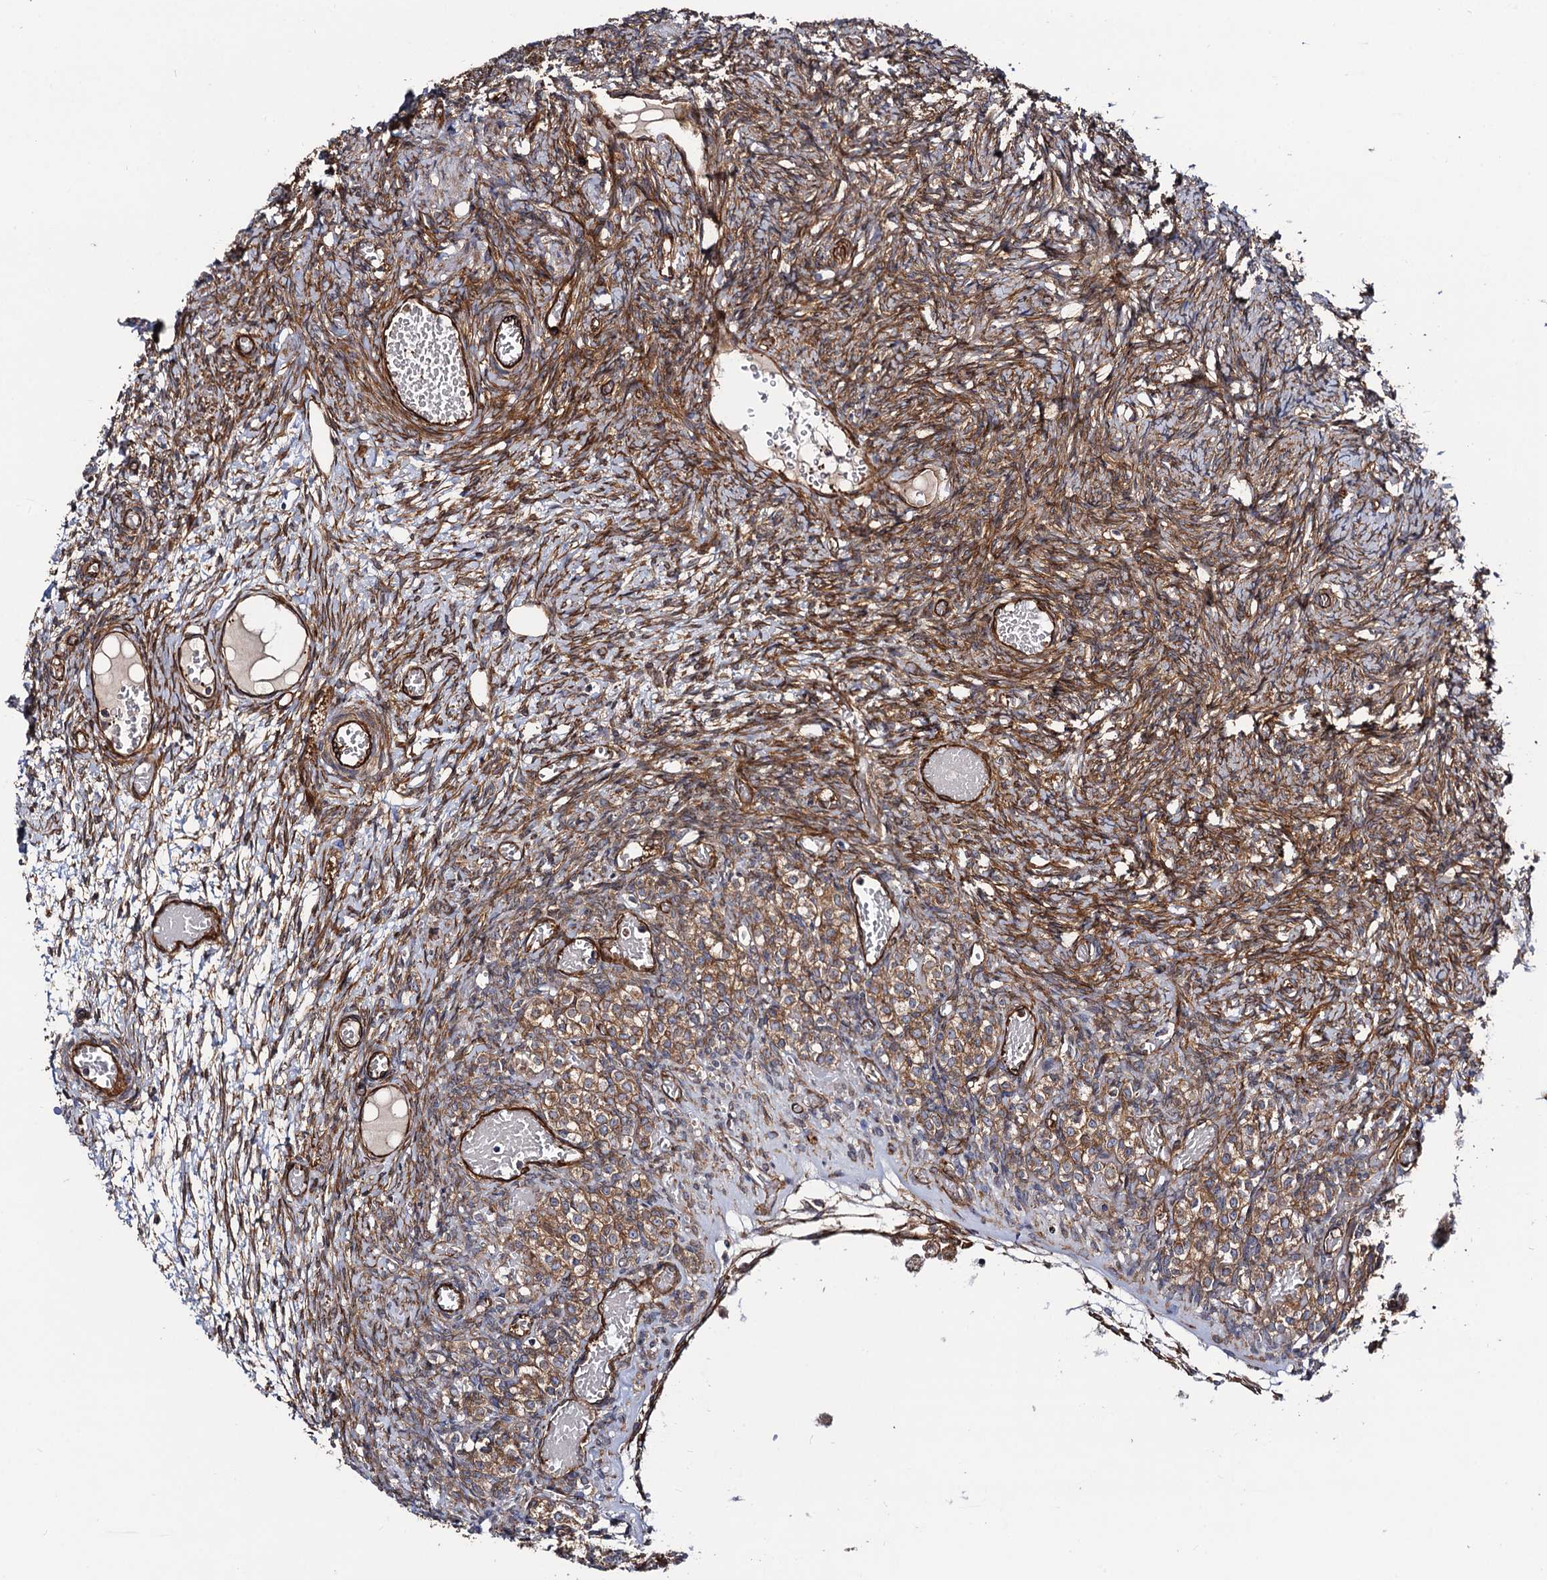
{"staining": {"intensity": "moderate", "quantity": ">75%", "location": "cytoplasmic/membranous"}, "tissue": "ovary", "cell_type": "Ovarian stroma cells", "image_type": "normal", "snomed": [{"axis": "morphology", "description": "Adenocarcinoma, NOS"}, {"axis": "topography", "description": "Endometrium"}], "caption": "The image exhibits immunohistochemical staining of benign ovary. There is moderate cytoplasmic/membranous positivity is present in approximately >75% of ovarian stroma cells. Immunohistochemistry stains the protein of interest in brown and the nuclei are stained blue.", "gene": "CIP2A", "patient": {"sex": "female", "age": 32}}